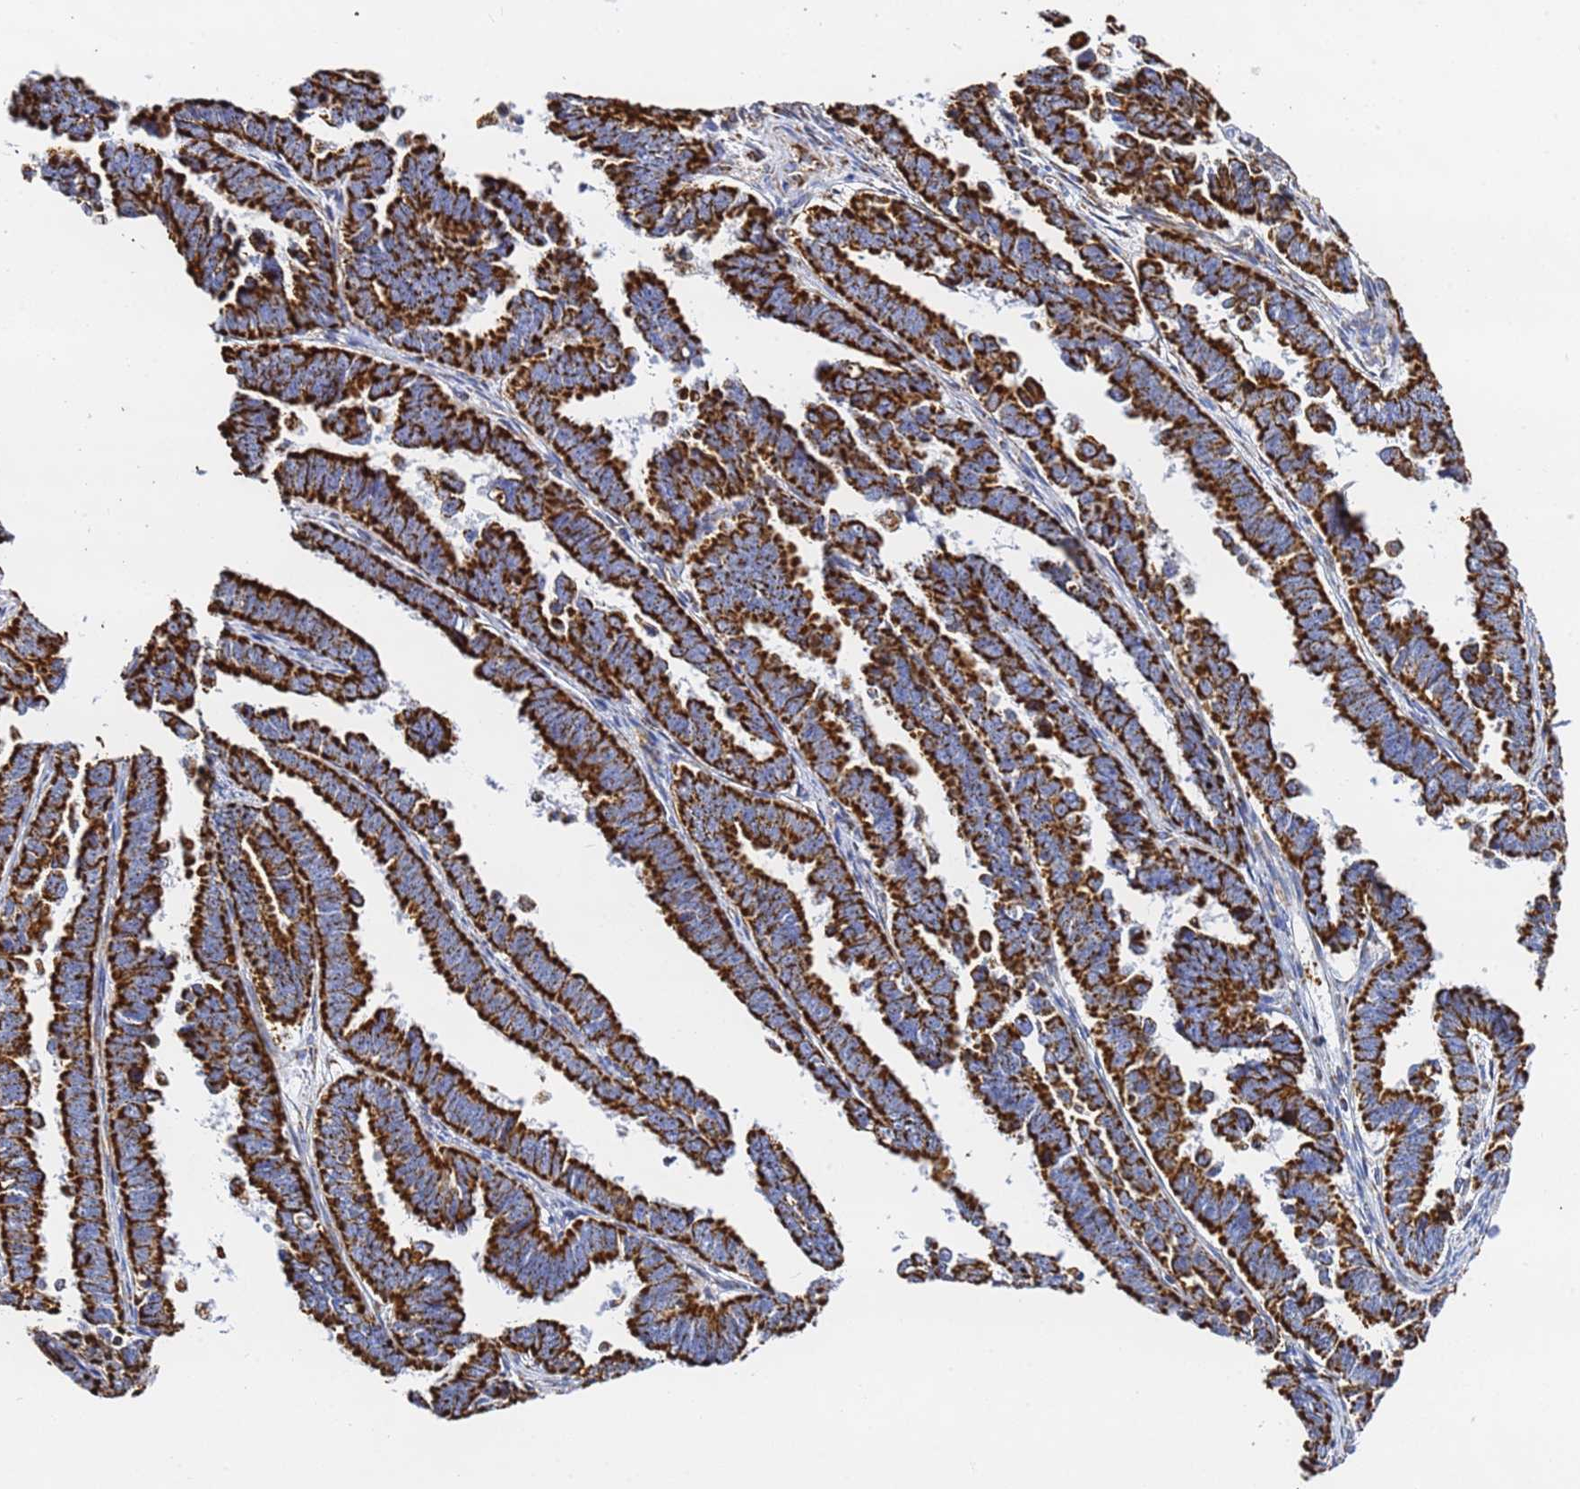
{"staining": {"intensity": "strong", "quantity": ">75%", "location": "cytoplasmic/membranous"}, "tissue": "endometrial cancer", "cell_type": "Tumor cells", "image_type": "cancer", "snomed": [{"axis": "morphology", "description": "Adenocarcinoma, NOS"}, {"axis": "topography", "description": "Endometrium"}], "caption": "DAB immunohistochemical staining of endometrial cancer shows strong cytoplasmic/membranous protein positivity in about >75% of tumor cells.", "gene": "PHB2", "patient": {"sex": "female", "age": 75}}